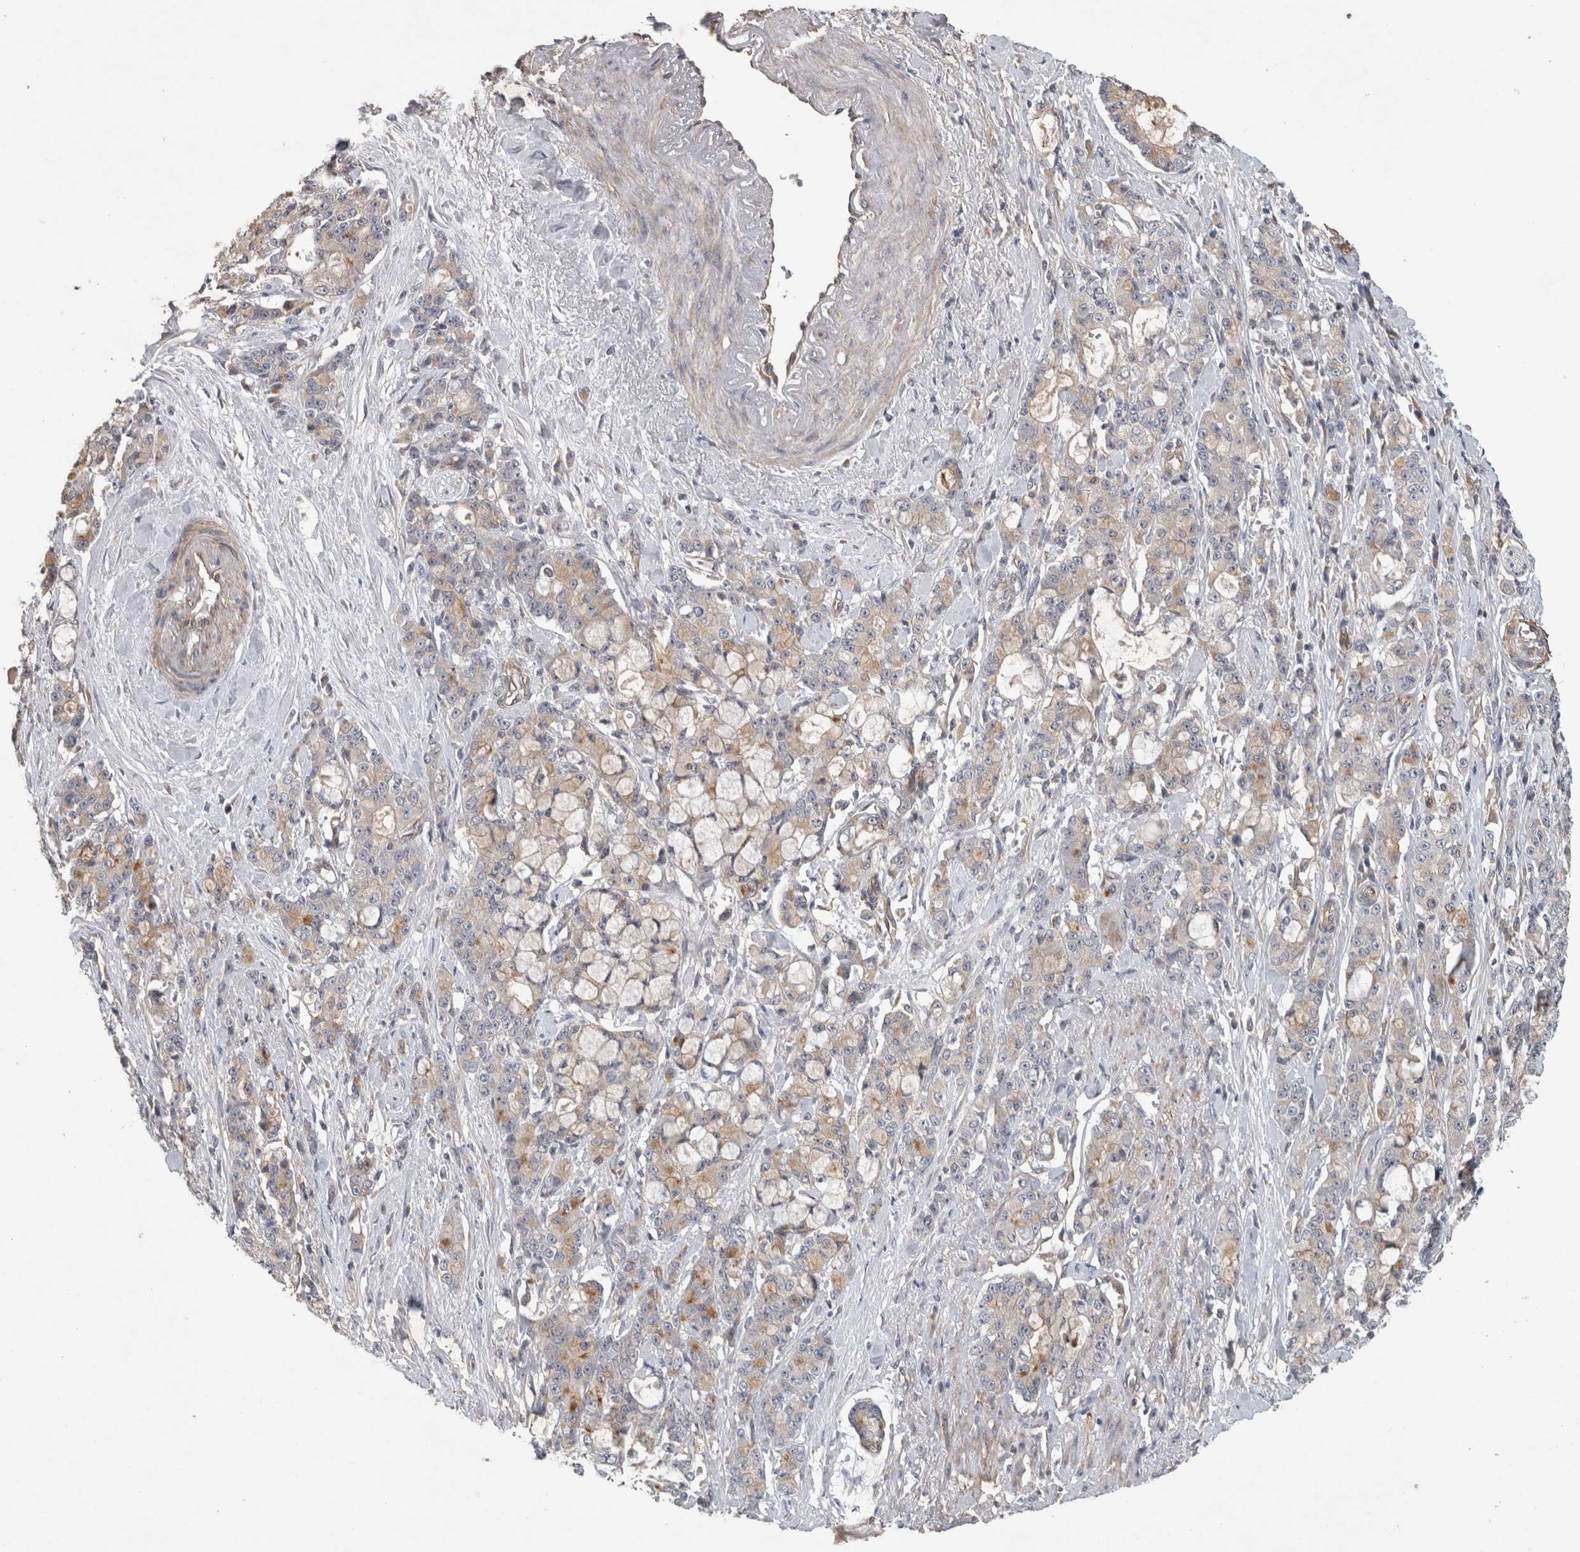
{"staining": {"intensity": "weak", "quantity": "<25%", "location": "cytoplasmic/membranous"}, "tissue": "pancreatic cancer", "cell_type": "Tumor cells", "image_type": "cancer", "snomed": [{"axis": "morphology", "description": "Adenocarcinoma, NOS"}, {"axis": "topography", "description": "Pancreas"}], "caption": "High magnification brightfield microscopy of pancreatic adenocarcinoma stained with DAB (brown) and counterstained with hematoxylin (blue): tumor cells show no significant positivity.", "gene": "ANKFY1", "patient": {"sex": "female", "age": 73}}